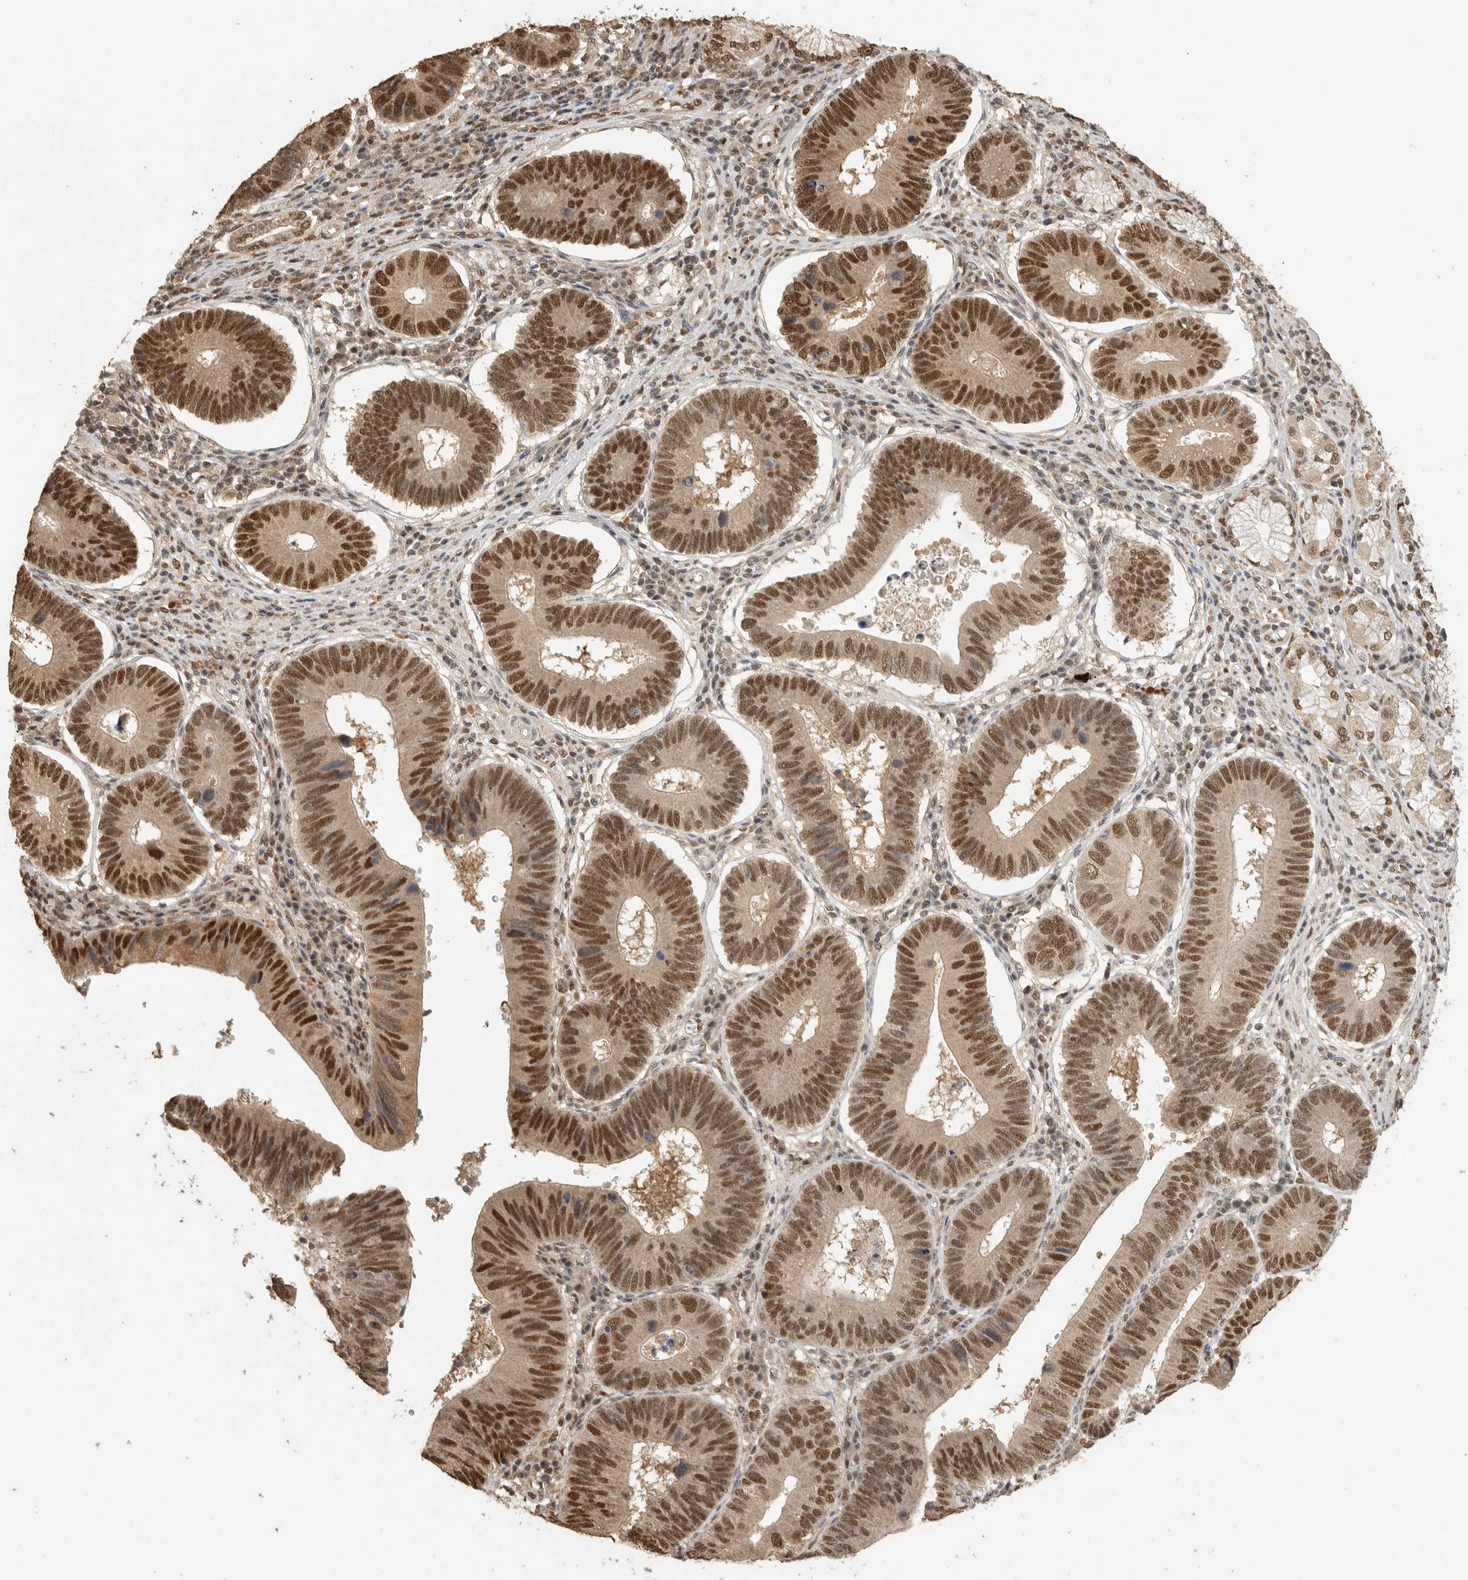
{"staining": {"intensity": "strong", "quantity": "25%-75%", "location": "nuclear"}, "tissue": "stomach cancer", "cell_type": "Tumor cells", "image_type": "cancer", "snomed": [{"axis": "morphology", "description": "Adenocarcinoma, NOS"}, {"axis": "topography", "description": "Stomach"}], "caption": "Immunohistochemistry (IHC) staining of adenocarcinoma (stomach), which reveals high levels of strong nuclear staining in about 25%-75% of tumor cells indicating strong nuclear protein positivity. The staining was performed using DAB (3,3'-diaminobenzidine) (brown) for protein detection and nuclei were counterstained in hematoxylin (blue).", "gene": "DFFA", "patient": {"sex": "male", "age": 59}}